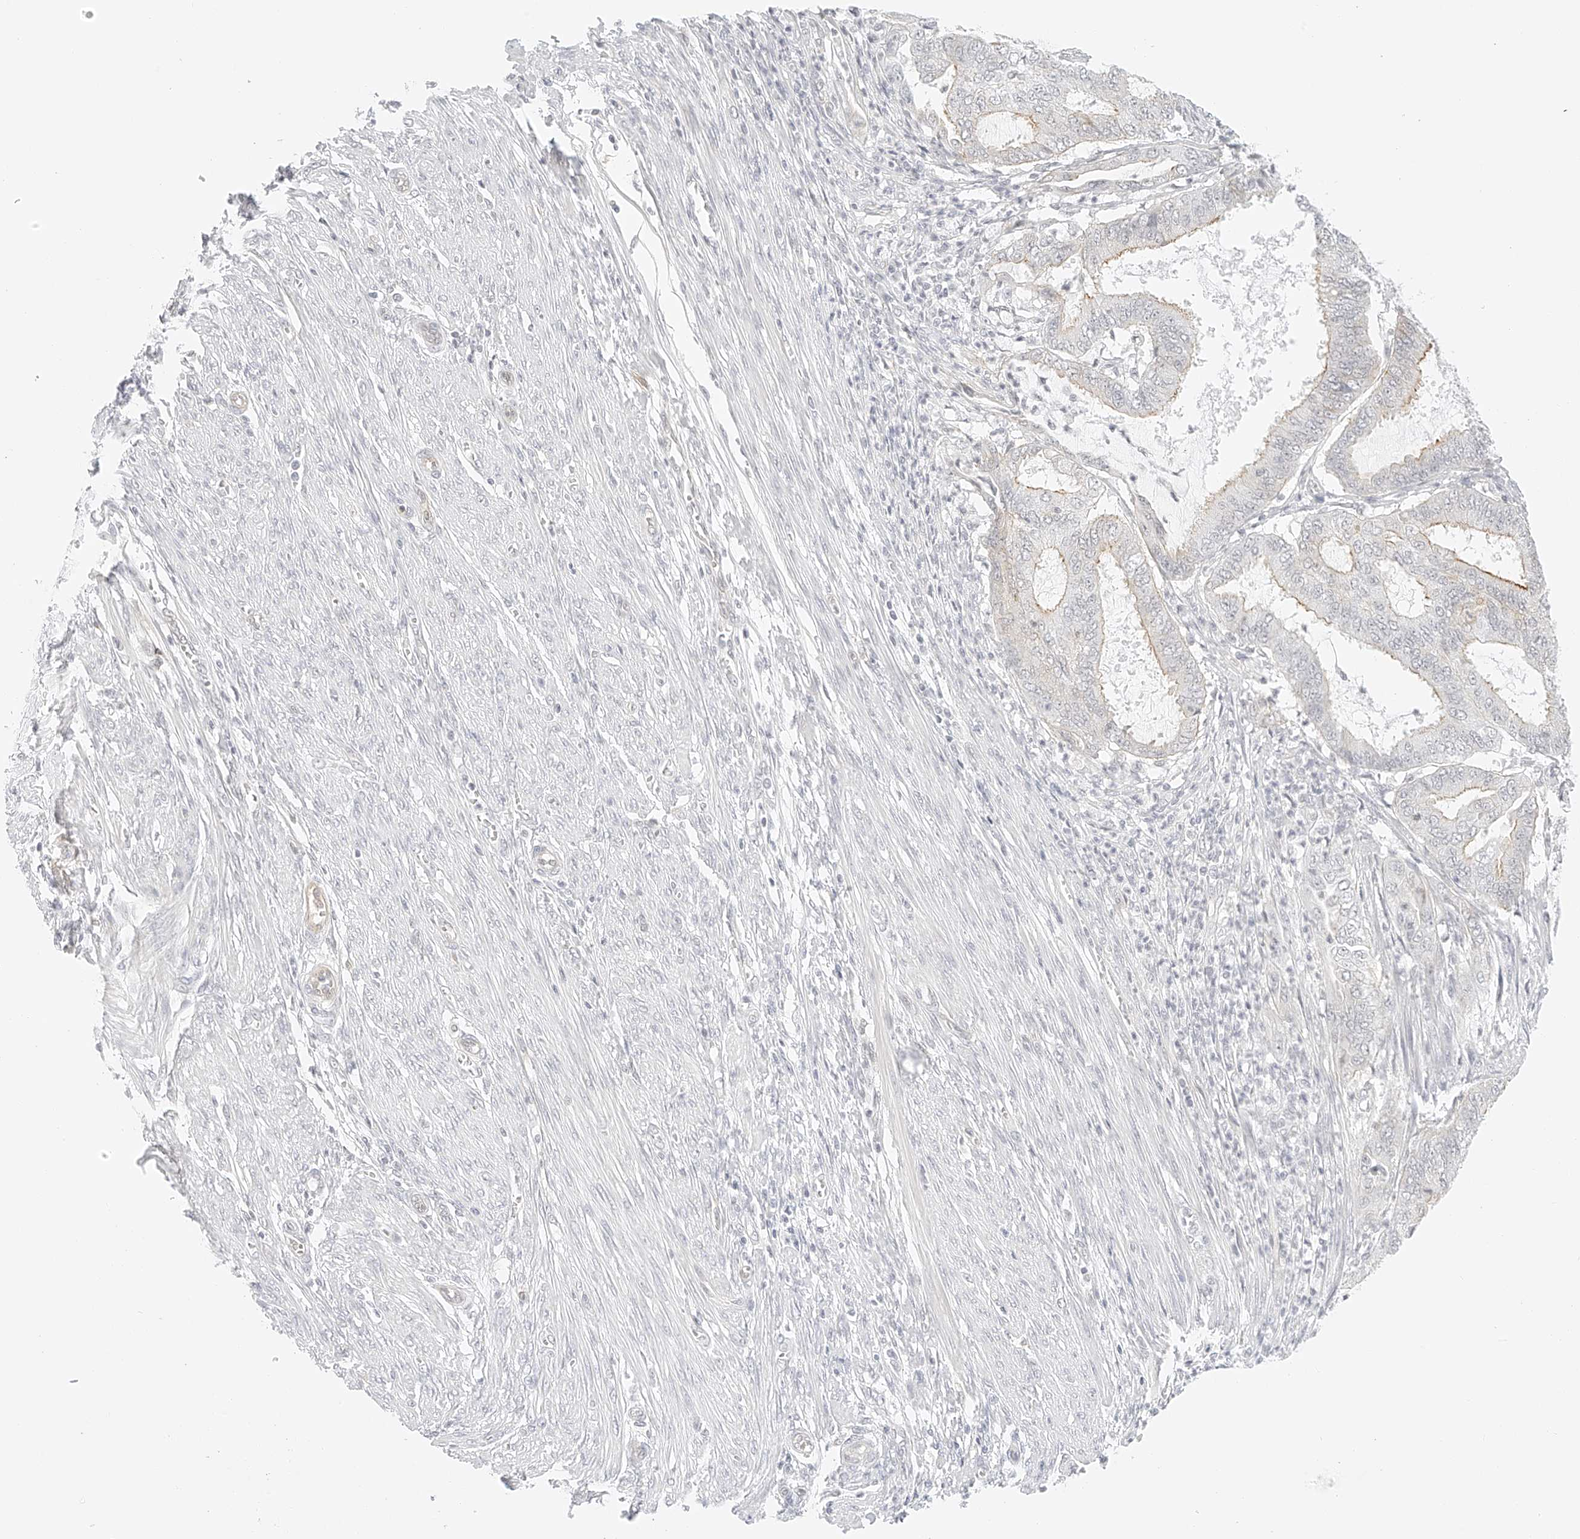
{"staining": {"intensity": "weak", "quantity": "<25%", "location": "cytoplasmic/membranous"}, "tissue": "endometrial cancer", "cell_type": "Tumor cells", "image_type": "cancer", "snomed": [{"axis": "morphology", "description": "Adenocarcinoma, NOS"}, {"axis": "topography", "description": "Endometrium"}], "caption": "Image shows no significant protein expression in tumor cells of endometrial cancer (adenocarcinoma).", "gene": "ZFP69", "patient": {"sex": "female", "age": 51}}